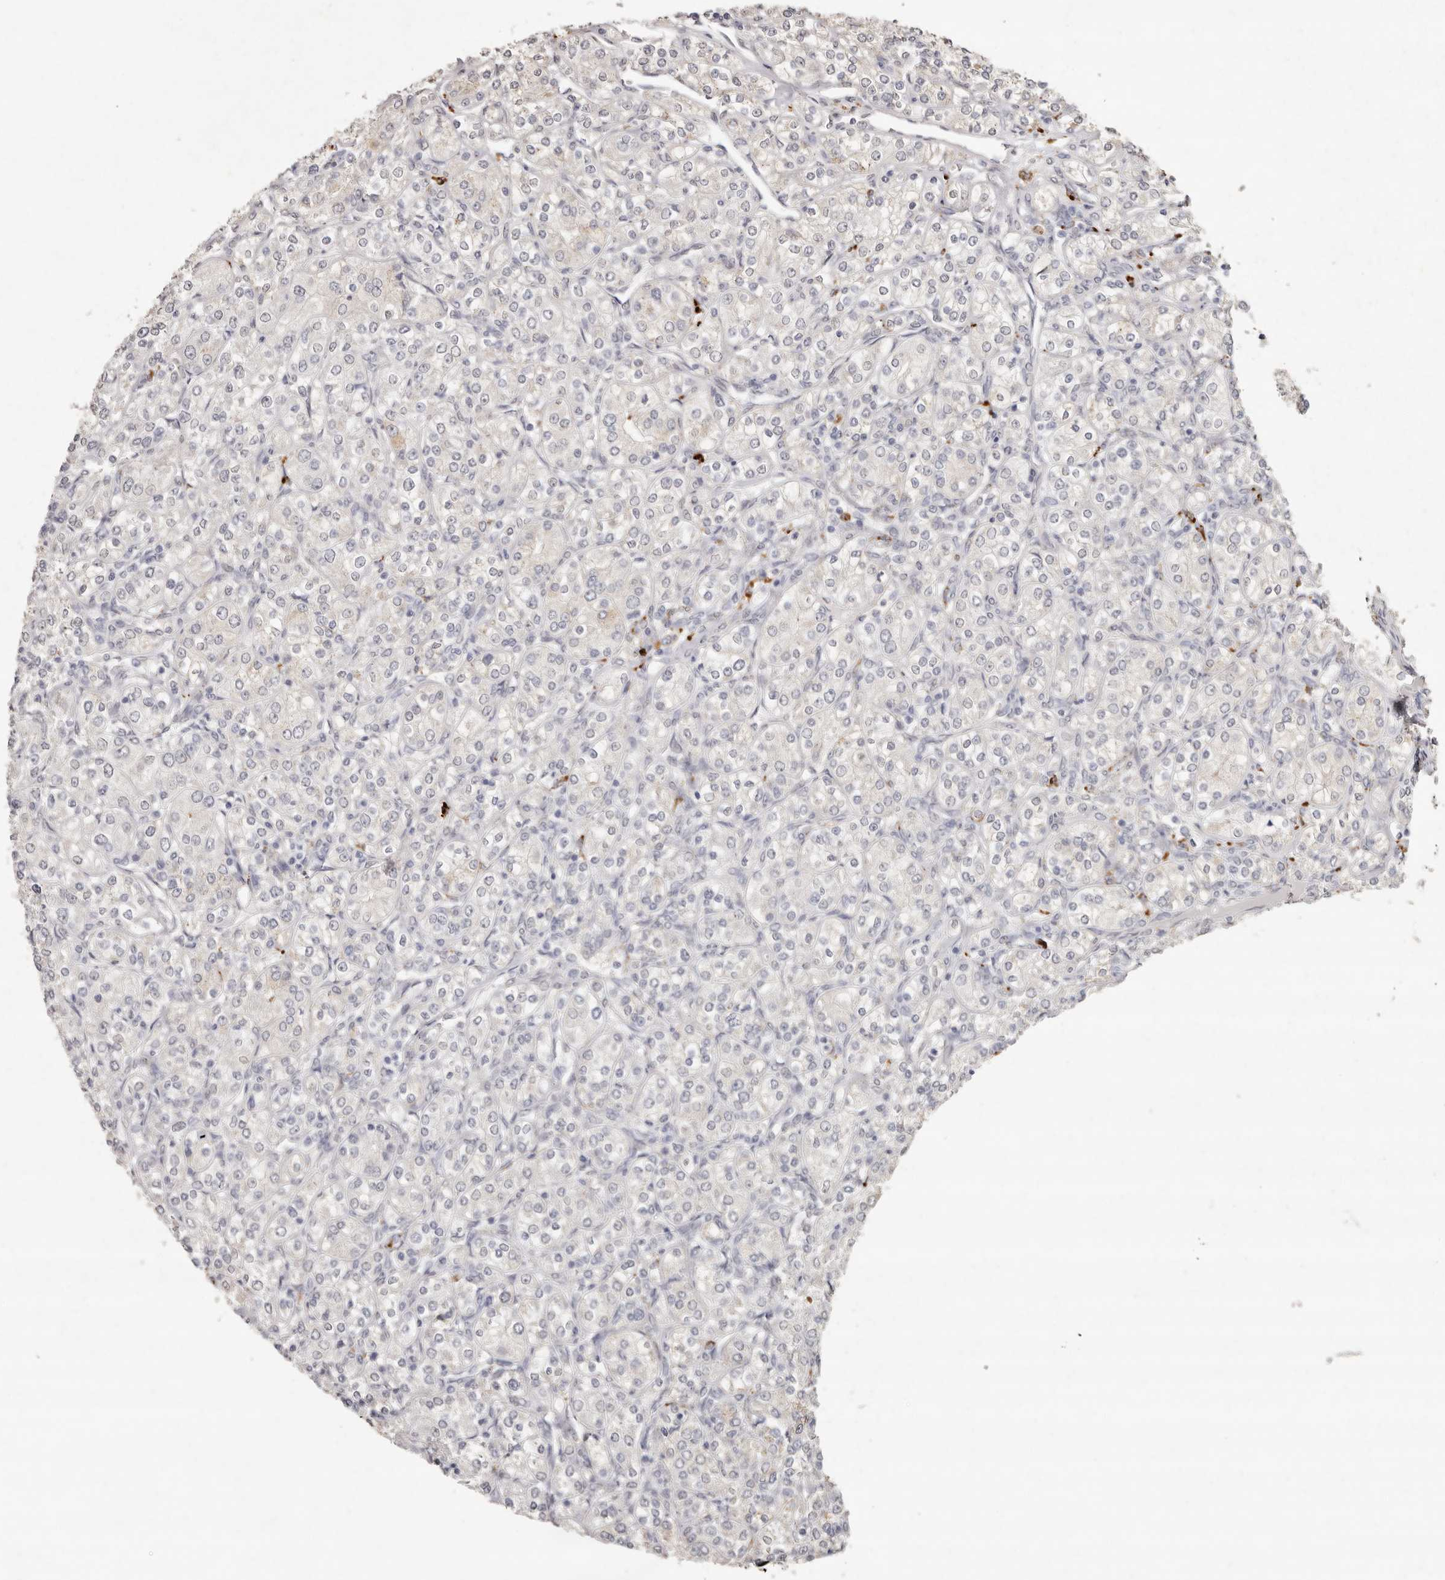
{"staining": {"intensity": "negative", "quantity": "none", "location": "none"}, "tissue": "renal cancer", "cell_type": "Tumor cells", "image_type": "cancer", "snomed": [{"axis": "morphology", "description": "Adenocarcinoma, NOS"}, {"axis": "topography", "description": "Kidney"}], "caption": "A high-resolution image shows immunohistochemistry (IHC) staining of renal cancer (adenocarcinoma), which exhibits no significant expression in tumor cells.", "gene": "FAM185A", "patient": {"sex": "male", "age": 77}}